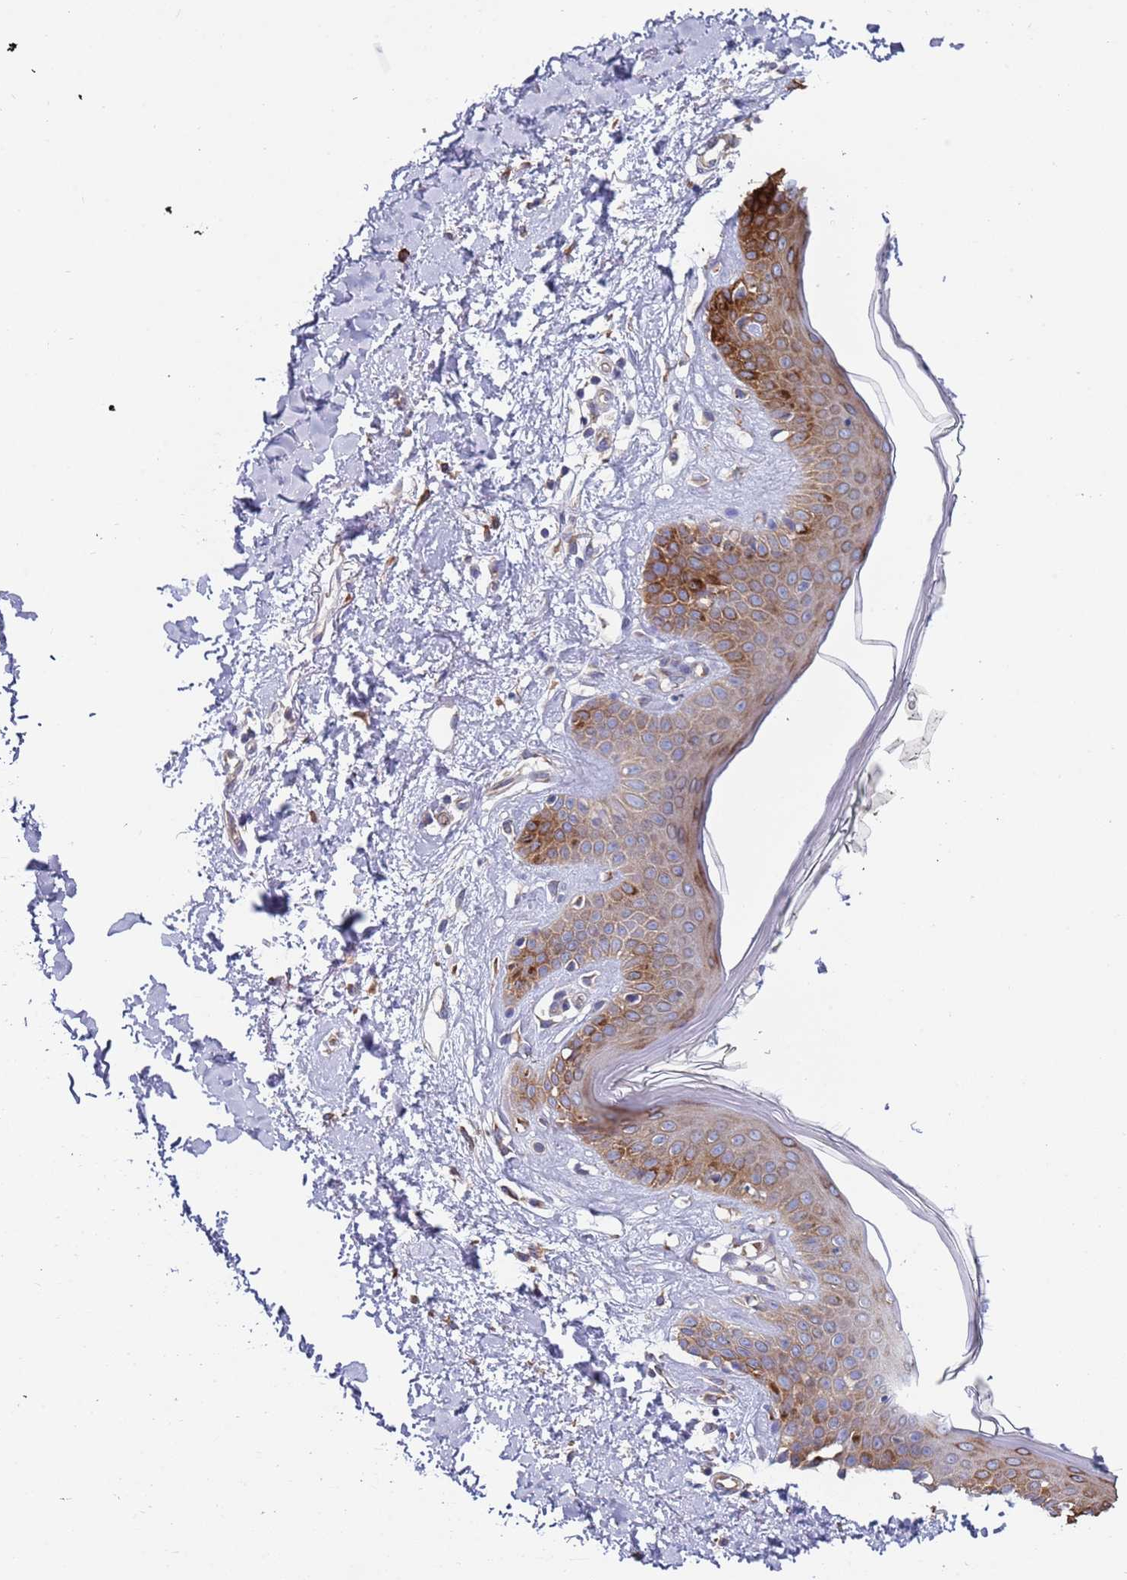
{"staining": {"intensity": "moderate", "quantity": ">75%", "location": "cytoplasmic/membranous"}, "tissue": "skin", "cell_type": "Fibroblasts", "image_type": "normal", "snomed": [{"axis": "morphology", "description": "Normal tissue, NOS"}, {"axis": "topography", "description": "Skin"}], "caption": "IHC histopathology image of normal human skin stained for a protein (brown), which demonstrates medium levels of moderate cytoplasmic/membranous staining in approximately >75% of fibroblasts.", "gene": "ENSG00000286098", "patient": {"sex": "female", "age": 64}}